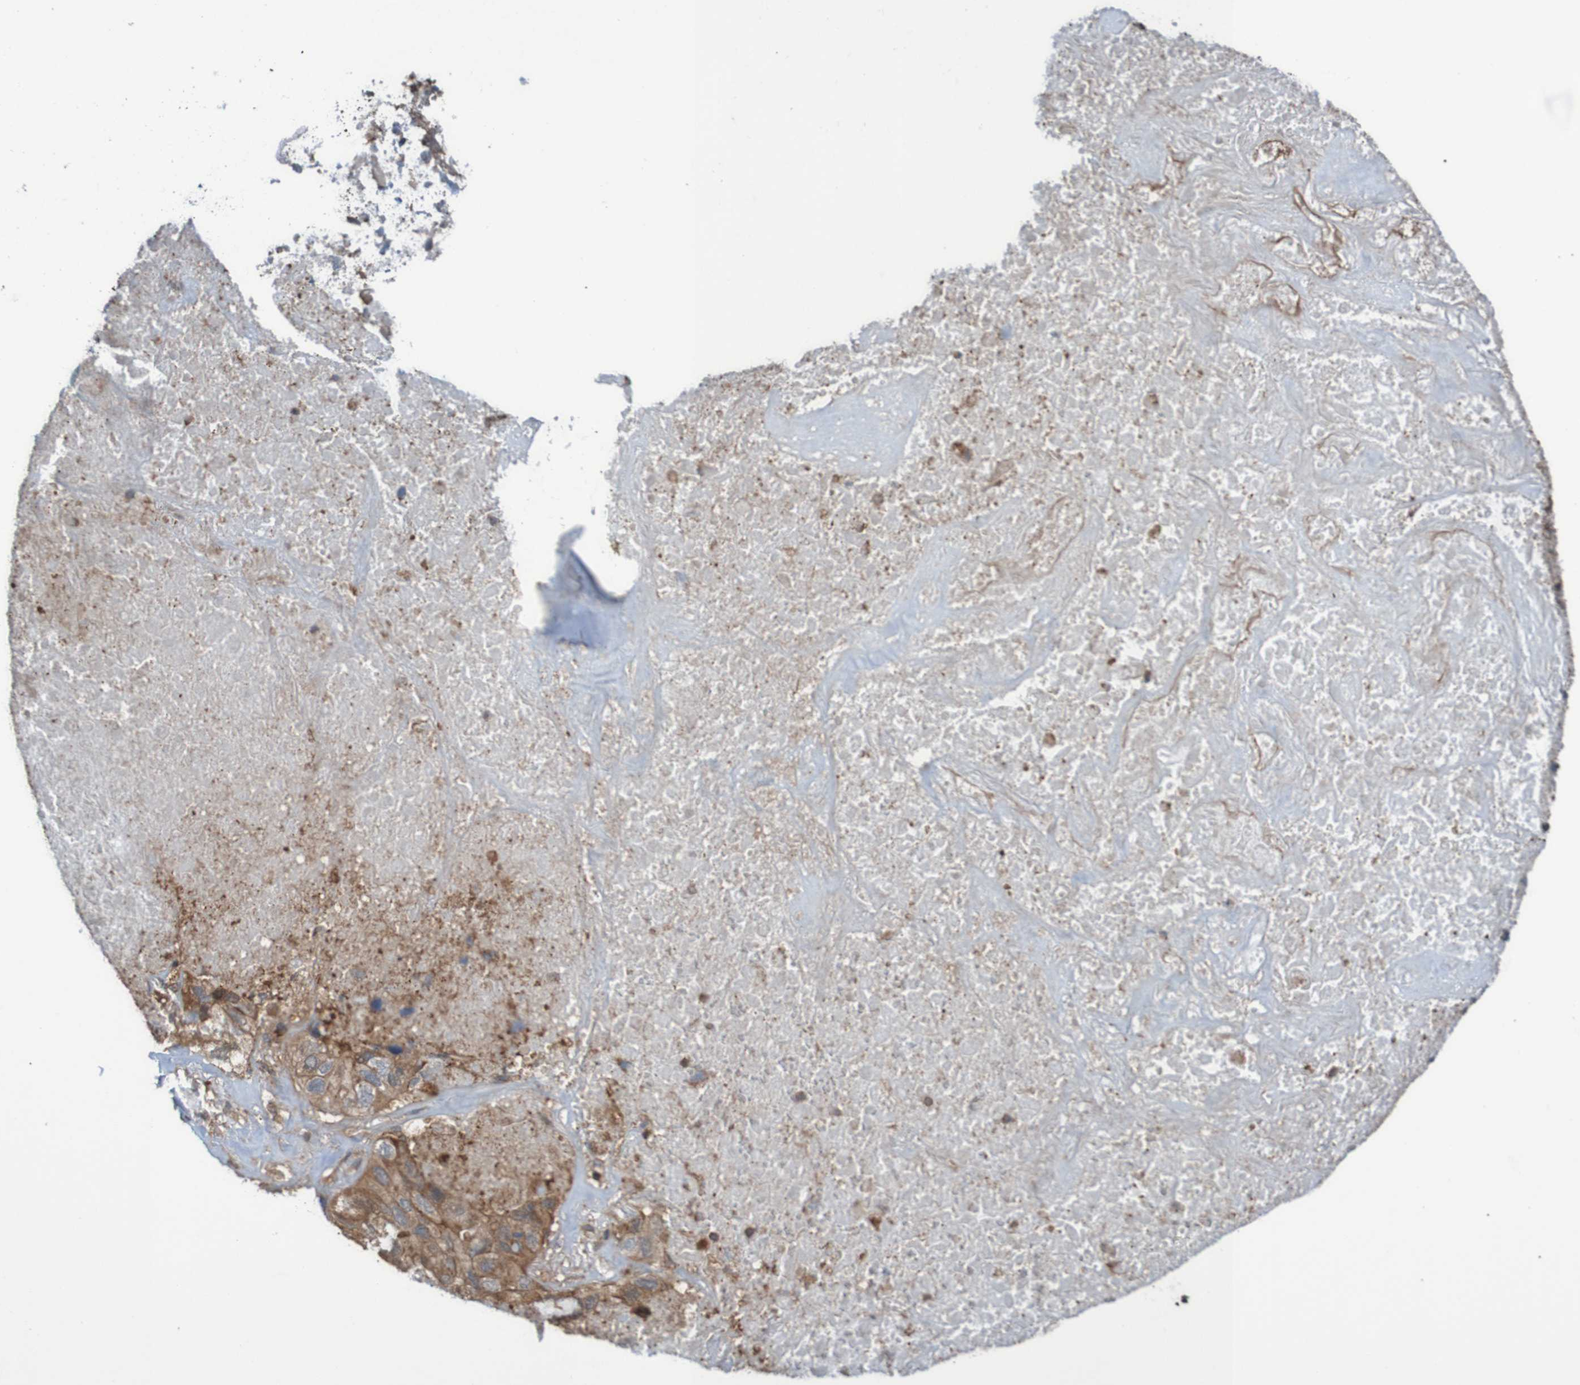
{"staining": {"intensity": "moderate", "quantity": ">75%", "location": "cytoplasmic/membranous"}, "tissue": "lung cancer", "cell_type": "Tumor cells", "image_type": "cancer", "snomed": [{"axis": "morphology", "description": "Squamous cell carcinoma, NOS"}, {"axis": "topography", "description": "Lung"}], "caption": "Immunohistochemistry (IHC) micrograph of neoplastic tissue: human squamous cell carcinoma (lung) stained using IHC displays medium levels of moderate protein expression localized specifically in the cytoplasmic/membranous of tumor cells, appearing as a cytoplasmic/membranous brown color.", "gene": "PDGFB", "patient": {"sex": "female", "age": 73}}